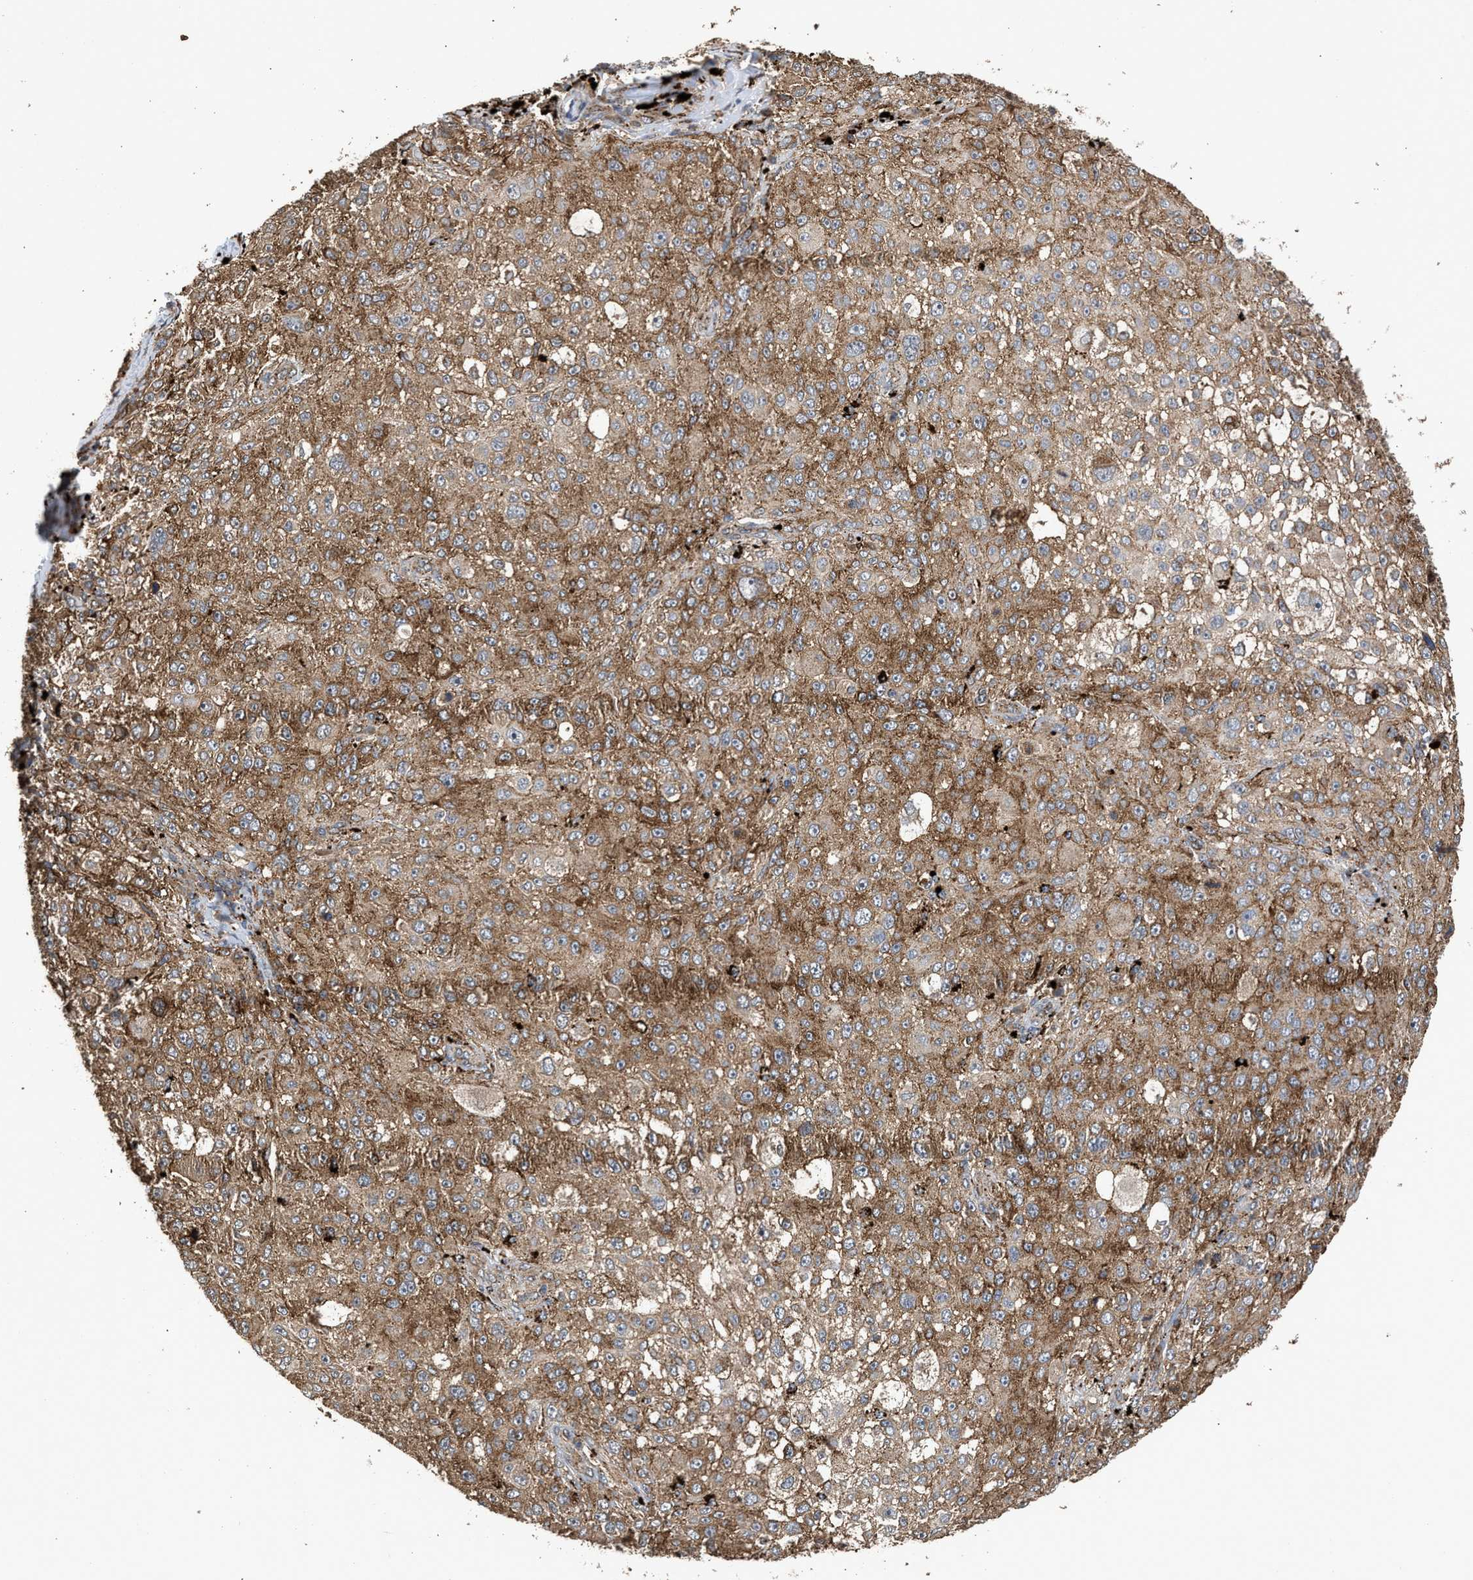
{"staining": {"intensity": "moderate", "quantity": ">75%", "location": "cytoplasmic/membranous"}, "tissue": "melanoma", "cell_type": "Tumor cells", "image_type": "cancer", "snomed": [{"axis": "morphology", "description": "Necrosis, NOS"}, {"axis": "morphology", "description": "Malignant melanoma, NOS"}, {"axis": "topography", "description": "Skin"}], "caption": "Brown immunohistochemical staining in melanoma exhibits moderate cytoplasmic/membranous staining in approximately >75% of tumor cells. (DAB (3,3'-diaminobenzidine) IHC with brightfield microscopy, high magnification).", "gene": "CTSV", "patient": {"sex": "female", "age": 87}}